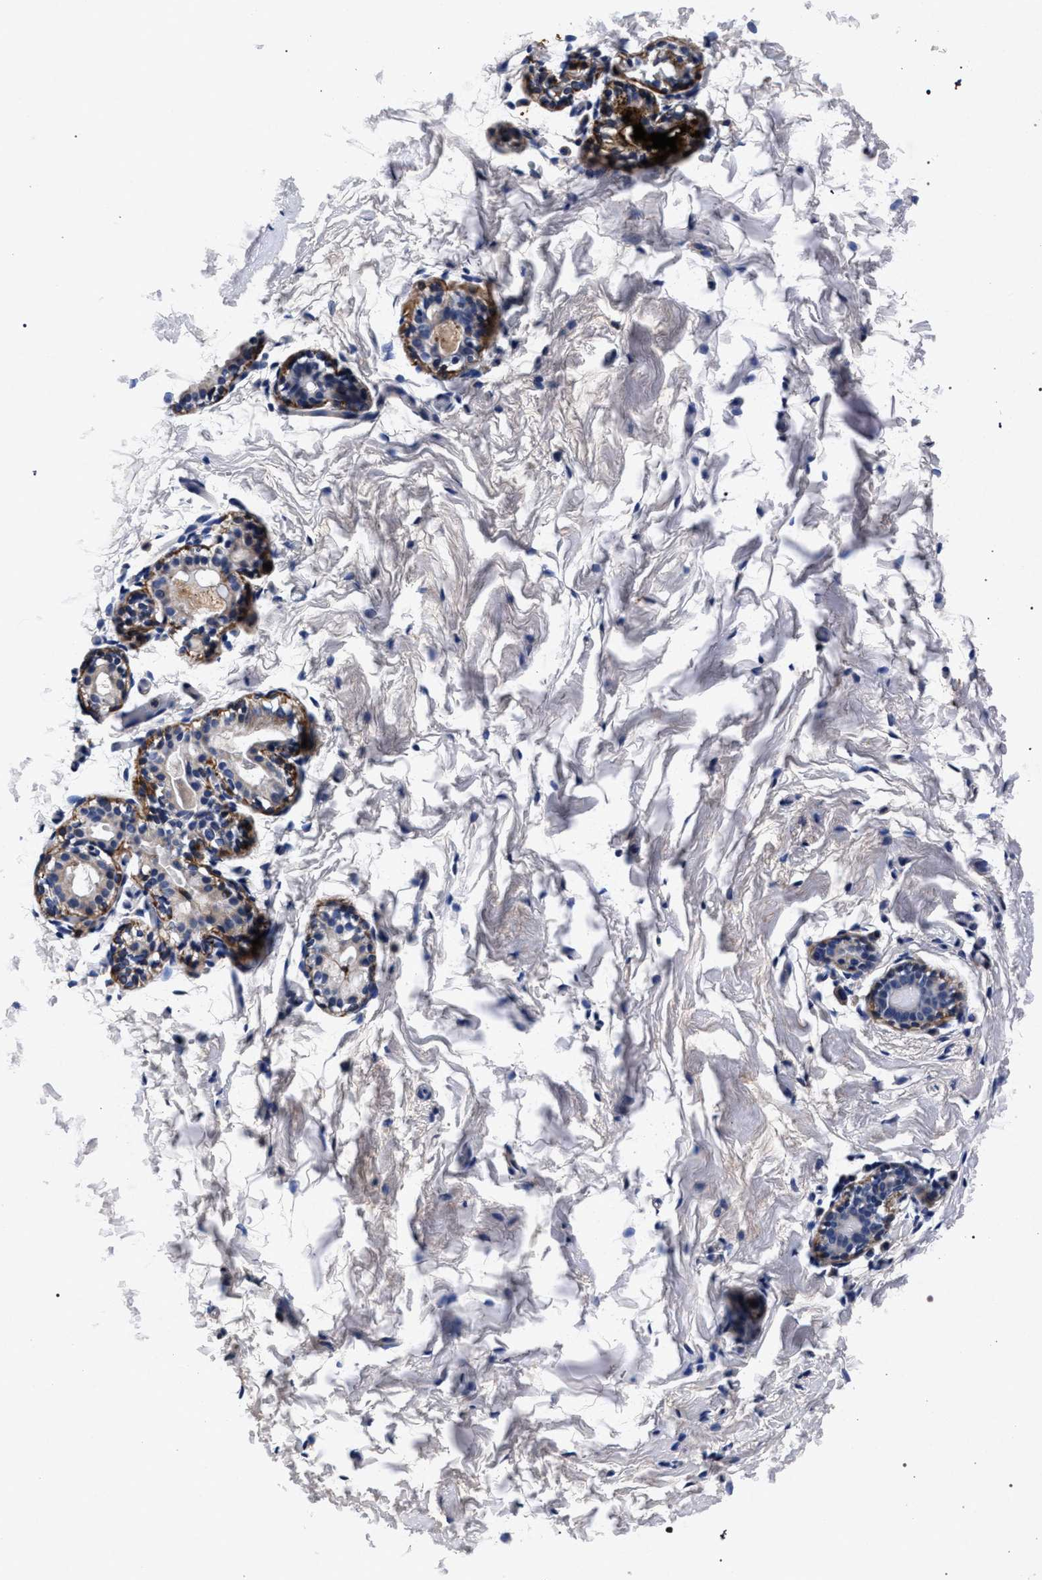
{"staining": {"intensity": "negative", "quantity": "none", "location": "none"}, "tissue": "breast", "cell_type": "Adipocytes", "image_type": "normal", "snomed": [{"axis": "morphology", "description": "Normal tissue, NOS"}, {"axis": "topography", "description": "Breast"}], "caption": "Benign breast was stained to show a protein in brown. There is no significant expression in adipocytes. (DAB immunohistochemistry visualized using brightfield microscopy, high magnification).", "gene": "HSD17B14", "patient": {"sex": "female", "age": 62}}